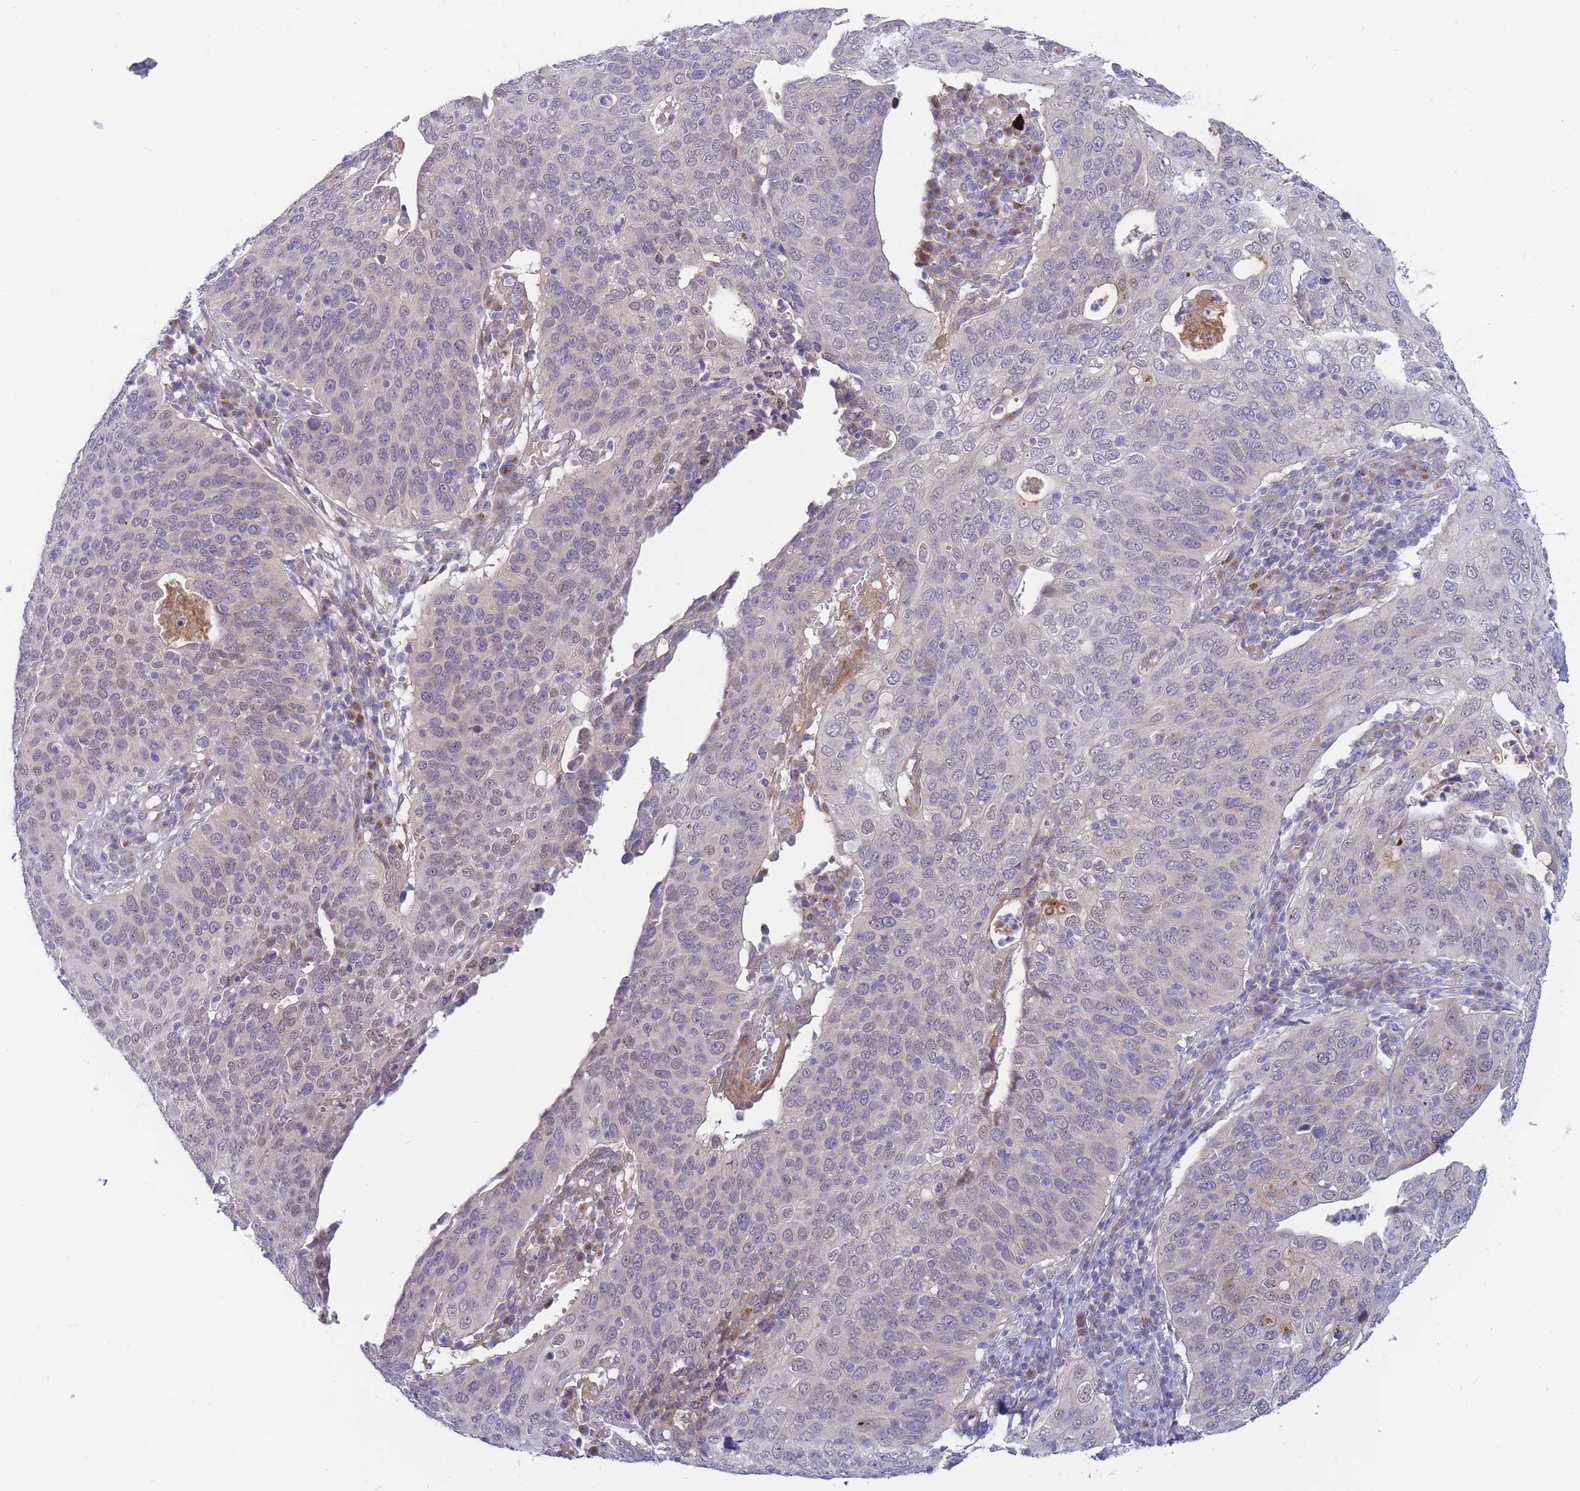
{"staining": {"intensity": "negative", "quantity": "none", "location": "none"}, "tissue": "cervical cancer", "cell_type": "Tumor cells", "image_type": "cancer", "snomed": [{"axis": "morphology", "description": "Squamous cell carcinoma, NOS"}, {"axis": "topography", "description": "Cervix"}], "caption": "Human cervical cancer (squamous cell carcinoma) stained for a protein using immunohistochemistry (IHC) displays no positivity in tumor cells.", "gene": "APOL4", "patient": {"sex": "female", "age": 36}}